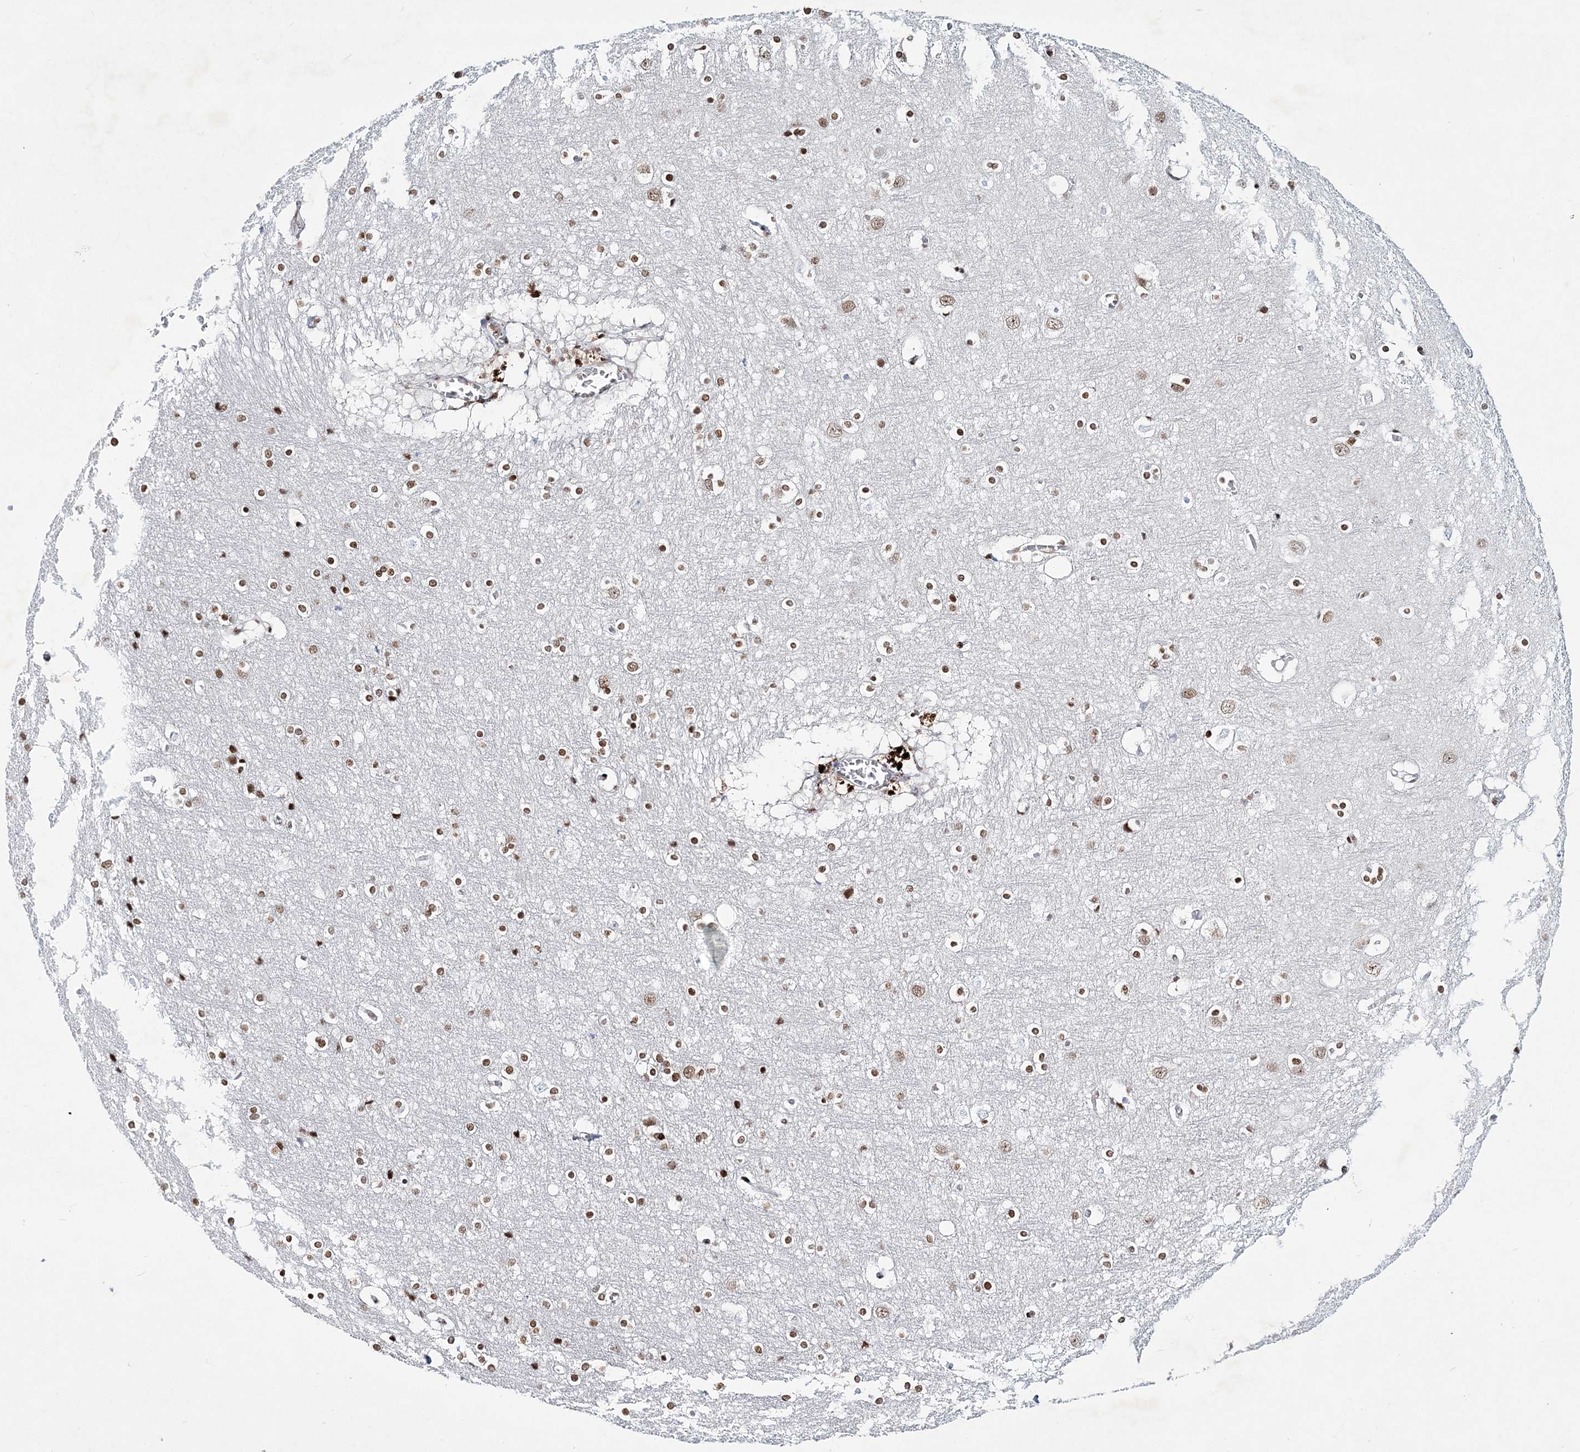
{"staining": {"intensity": "negative", "quantity": "none", "location": "none"}, "tissue": "cerebral cortex", "cell_type": "Endothelial cells", "image_type": "normal", "snomed": [{"axis": "morphology", "description": "Normal tissue, NOS"}, {"axis": "topography", "description": "Cerebral cortex"}], "caption": "Endothelial cells show no significant staining in unremarkable cerebral cortex. The staining is performed using DAB brown chromogen with nuclei counter-stained in using hematoxylin.", "gene": "LRRFIP2", "patient": {"sex": "male", "age": 54}}